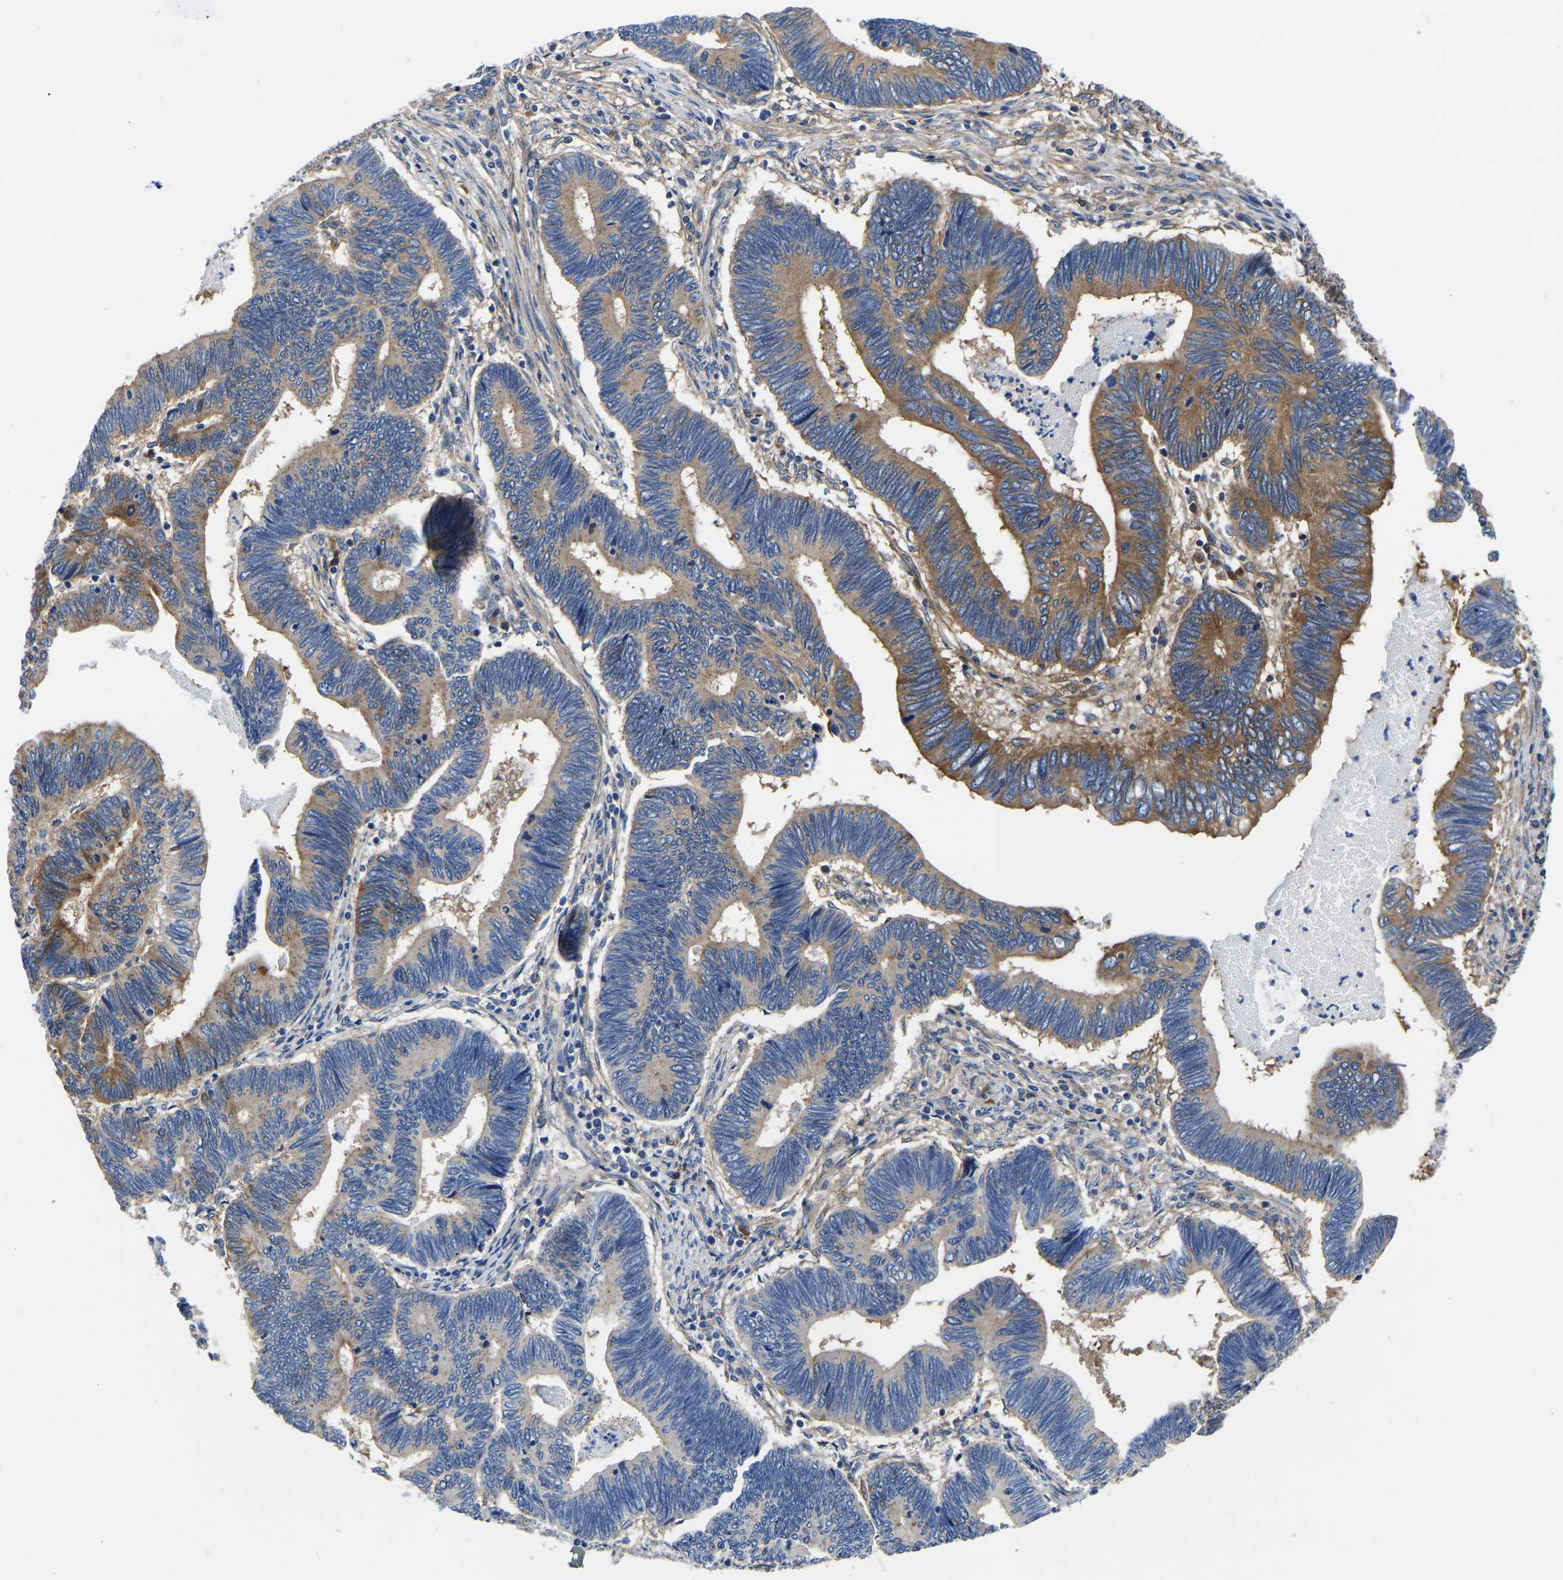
{"staining": {"intensity": "moderate", "quantity": "25%-75%", "location": "cytoplasmic/membranous"}, "tissue": "pancreatic cancer", "cell_type": "Tumor cells", "image_type": "cancer", "snomed": [{"axis": "morphology", "description": "Adenocarcinoma, NOS"}, {"axis": "topography", "description": "Pancreas"}], "caption": "A micrograph of adenocarcinoma (pancreatic) stained for a protein reveals moderate cytoplasmic/membranous brown staining in tumor cells. Nuclei are stained in blue.", "gene": "TFG", "patient": {"sex": "female", "age": 70}}